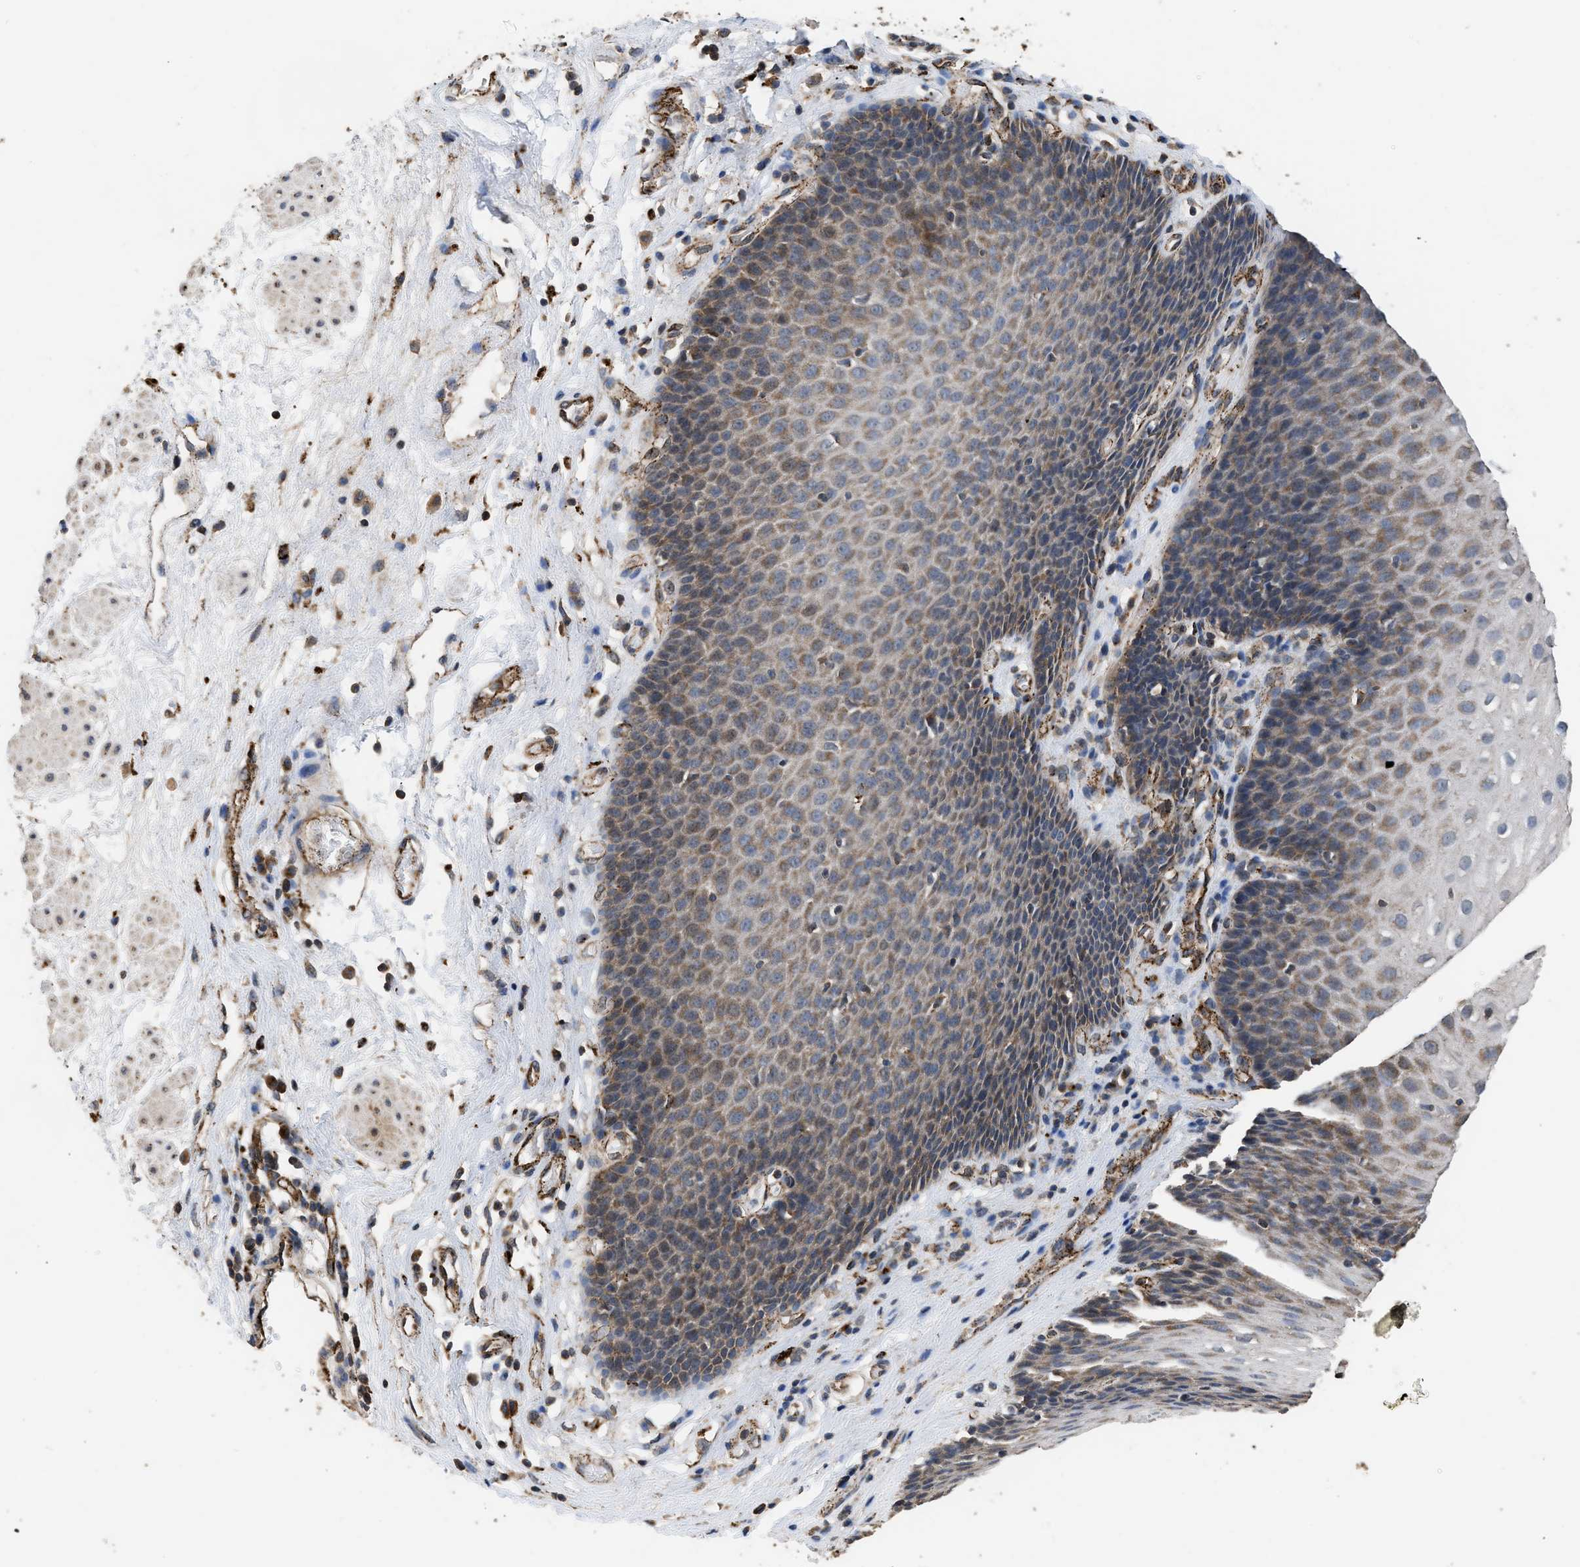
{"staining": {"intensity": "weak", "quantity": "25%-75%", "location": "cytoplasmic/membranous"}, "tissue": "esophagus", "cell_type": "Squamous epithelial cells", "image_type": "normal", "snomed": [{"axis": "morphology", "description": "Normal tissue, NOS"}, {"axis": "topography", "description": "Esophagus"}], "caption": "IHC (DAB (3,3'-diaminobenzidine)) staining of unremarkable esophagus reveals weak cytoplasmic/membranous protein positivity in approximately 25%-75% of squamous epithelial cells. The staining was performed using DAB (3,3'-diaminobenzidine) to visualize the protein expression in brown, while the nuclei were stained in blue with hematoxylin (Magnification: 20x).", "gene": "CTSV", "patient": {"sex": "male", "age": 48}}